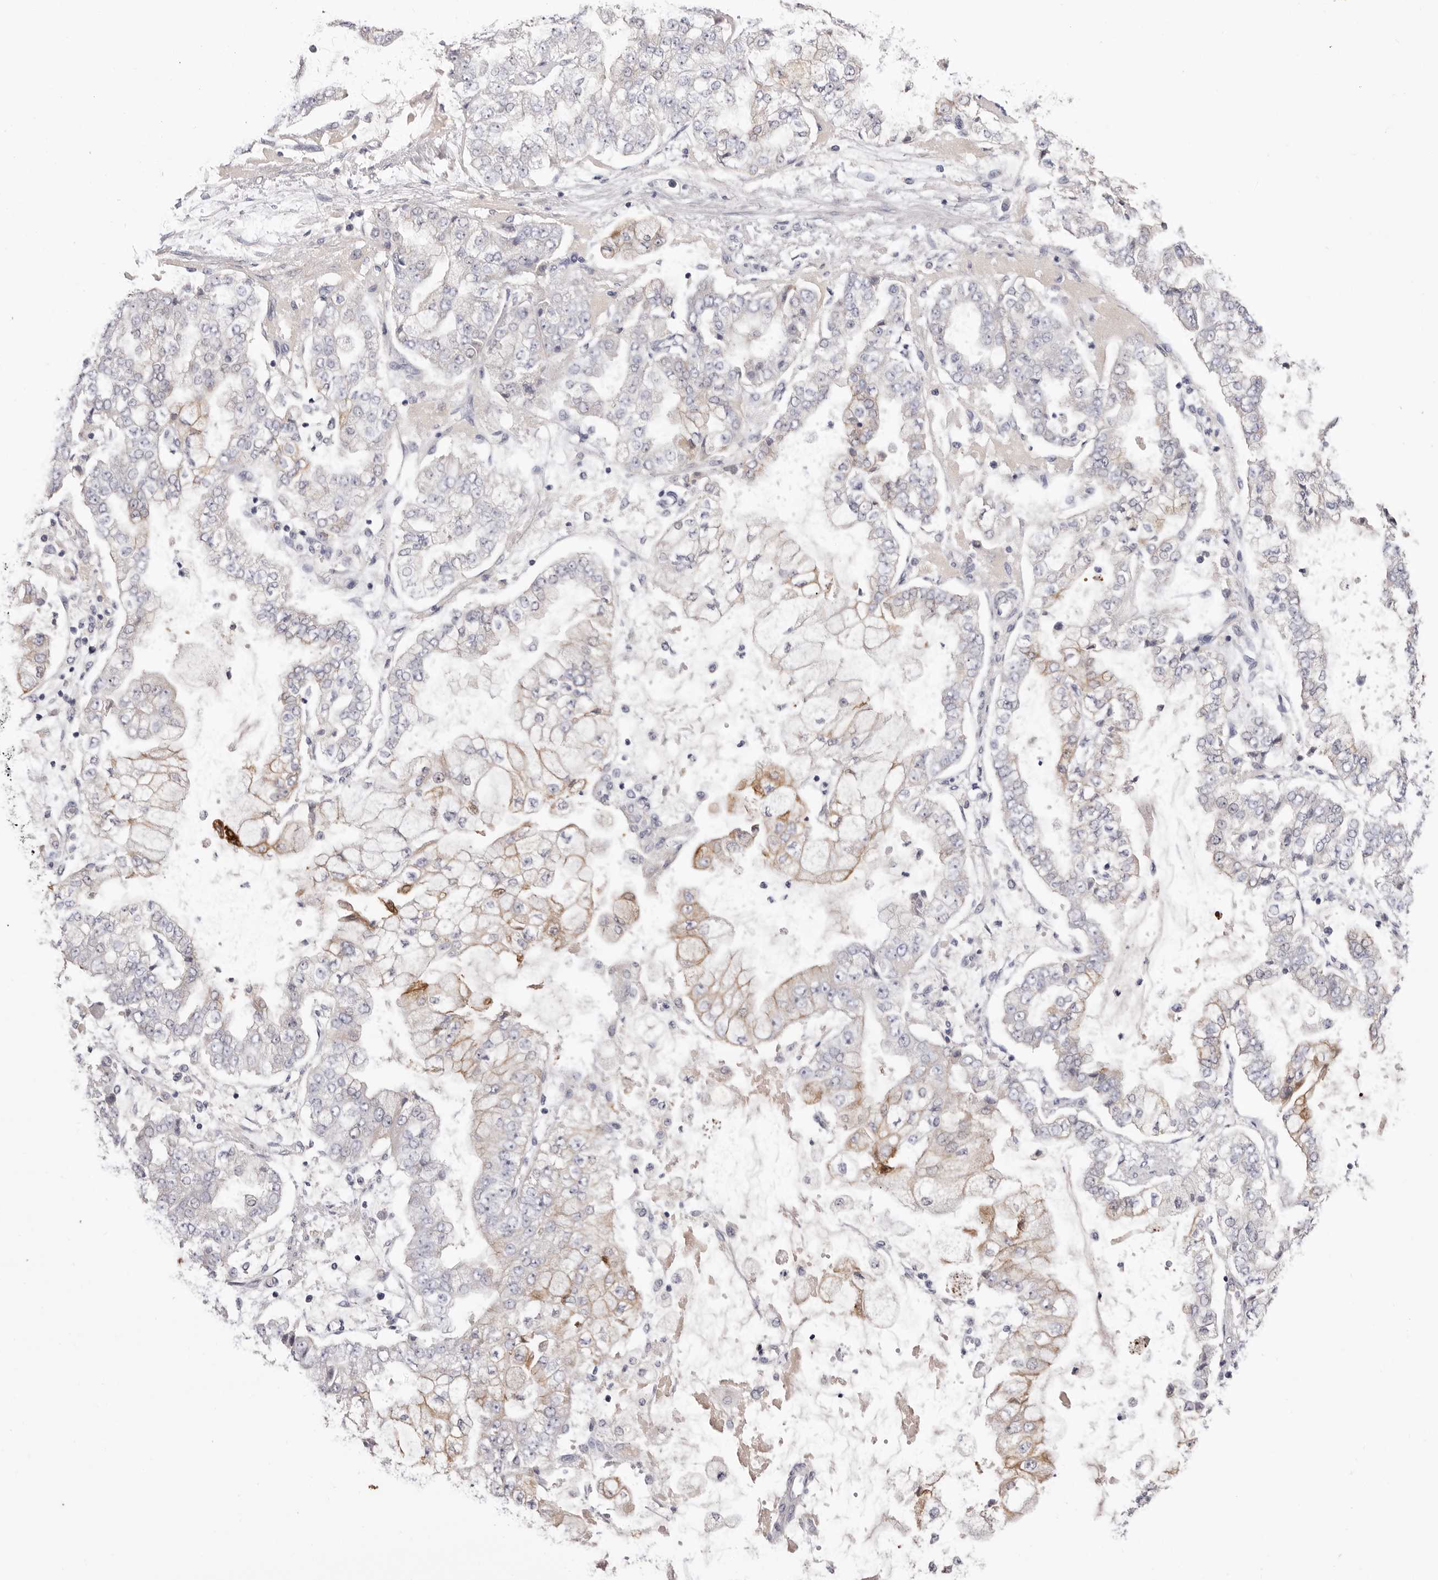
{"staining": {"intensity": "weak", "quantity": "<25%", "location": "cytoplasmic/membranous"}, "tissue": "stomach cancer", "cell_type": "Tumor cells", "image_type": "cancer", "snomed": [{"axis": "morphology", "description": "Adenocarcinoma, NOS"}, {"axis": "topography", "description": "Stomach"}], "caption": "Immunohistochemistry (IHC) photomicrograph of neoplastic tissue: human adenocarcinoma (stomach) stained with DAB (3,3'-diaminobenzidine) displays no significant protein expression in tumor cells.", "gene": "STK16", "patient": {"sex": "male", "age": 76}}